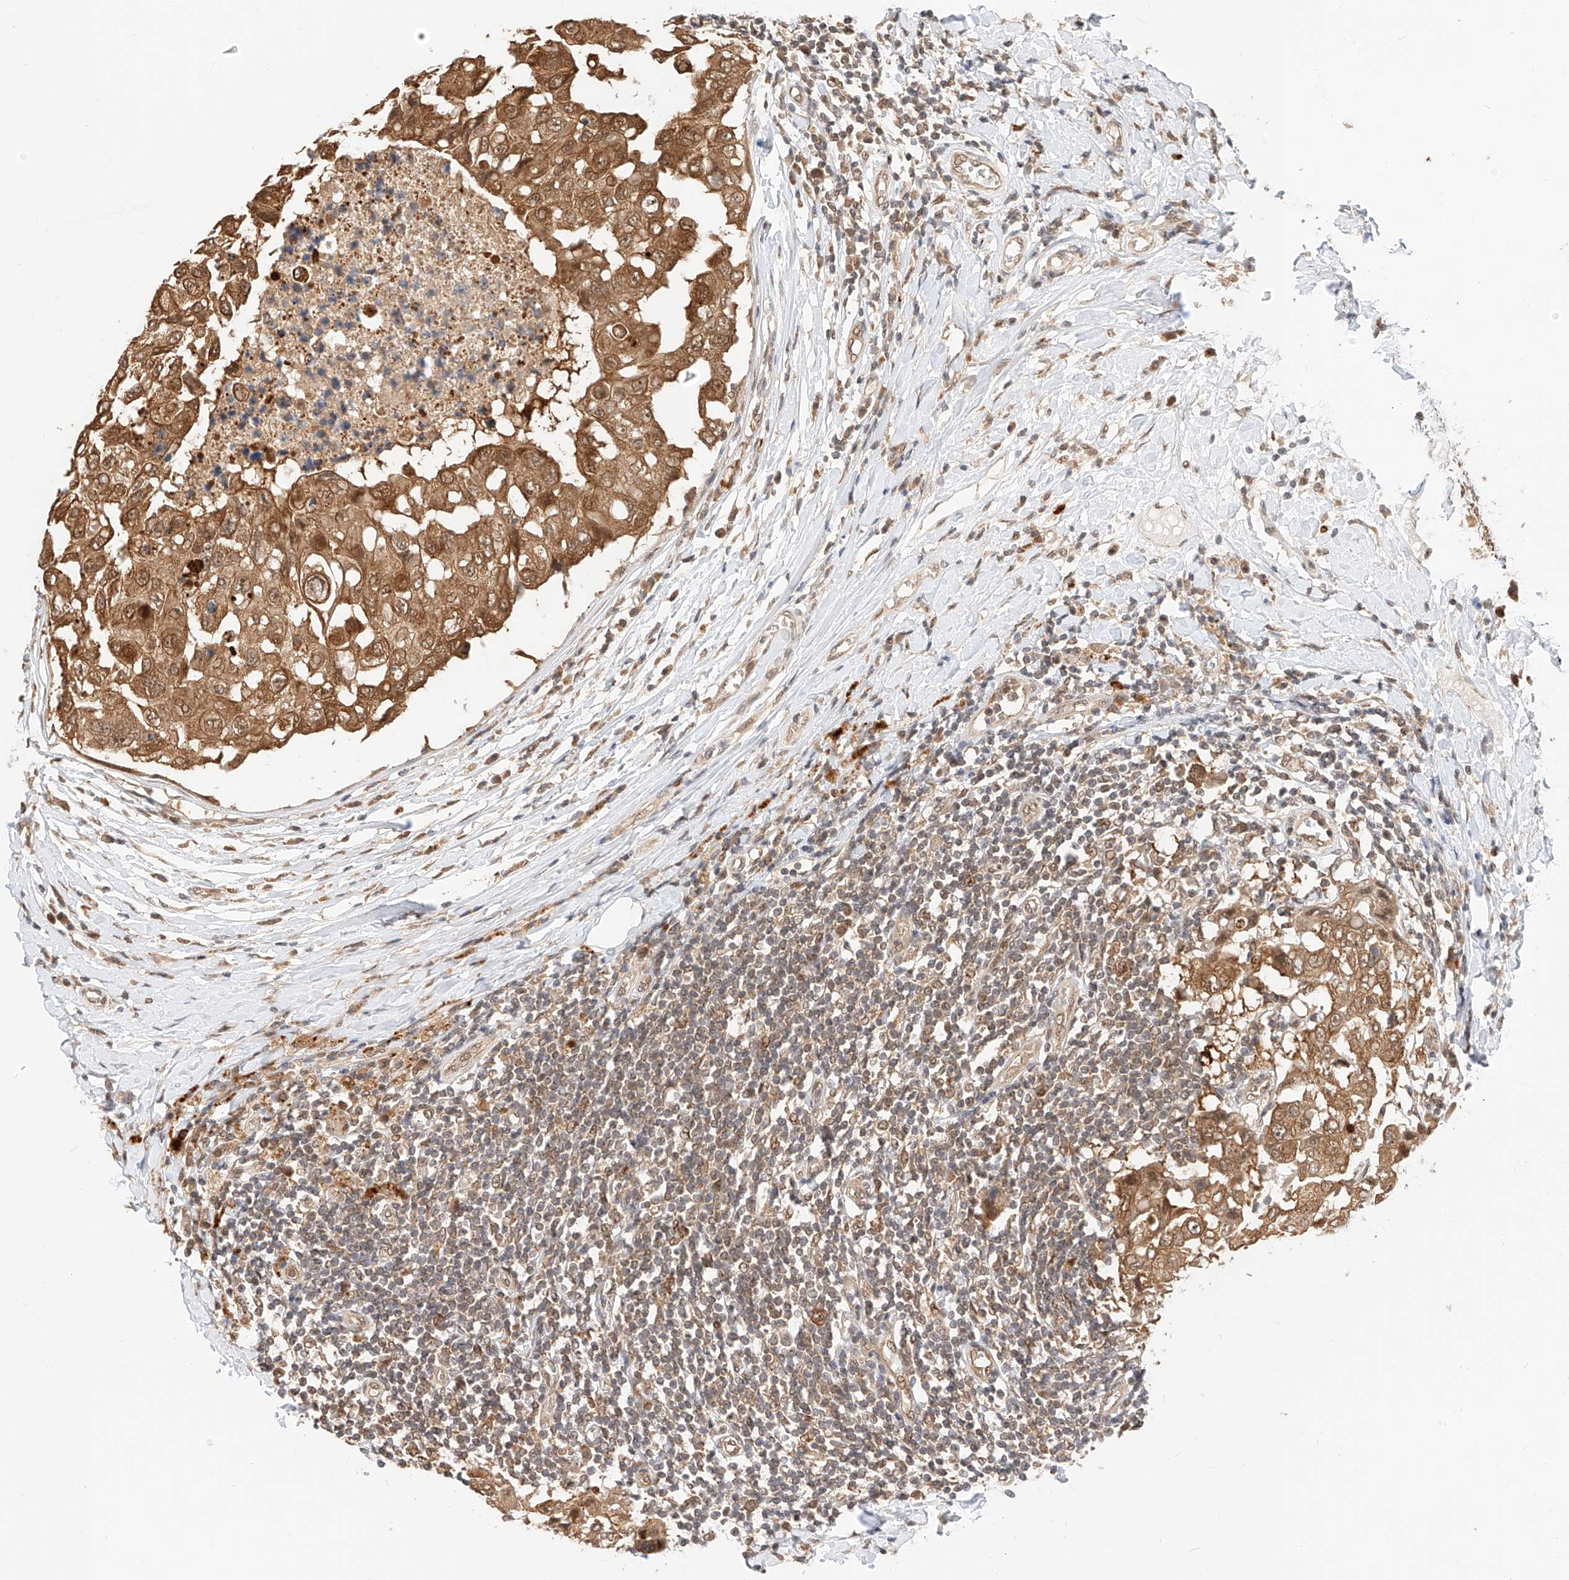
{"staining": {"intensity": "moderate", "quantity": ">75%", "location": "cytoplasmic/membranous,nuclear"}, "tissue": "breast cancer", "cell_type": "Tumor cells", "image_type": "cancer", "snomed": [{"axis": "morphology", "description": "Duct carcinoma"}, {"axis": "topography", "description": "Breast"}], "caption": "Immunohistochemical staining of breast infiltrating ductal carcinoma reveals medium levels of moderate cytoplasmic/membranous and nuclear positivity in approximately >75% of tumor cells.", "gene": "EIF4H", "patient": {"sex": "female", "age": 27}}